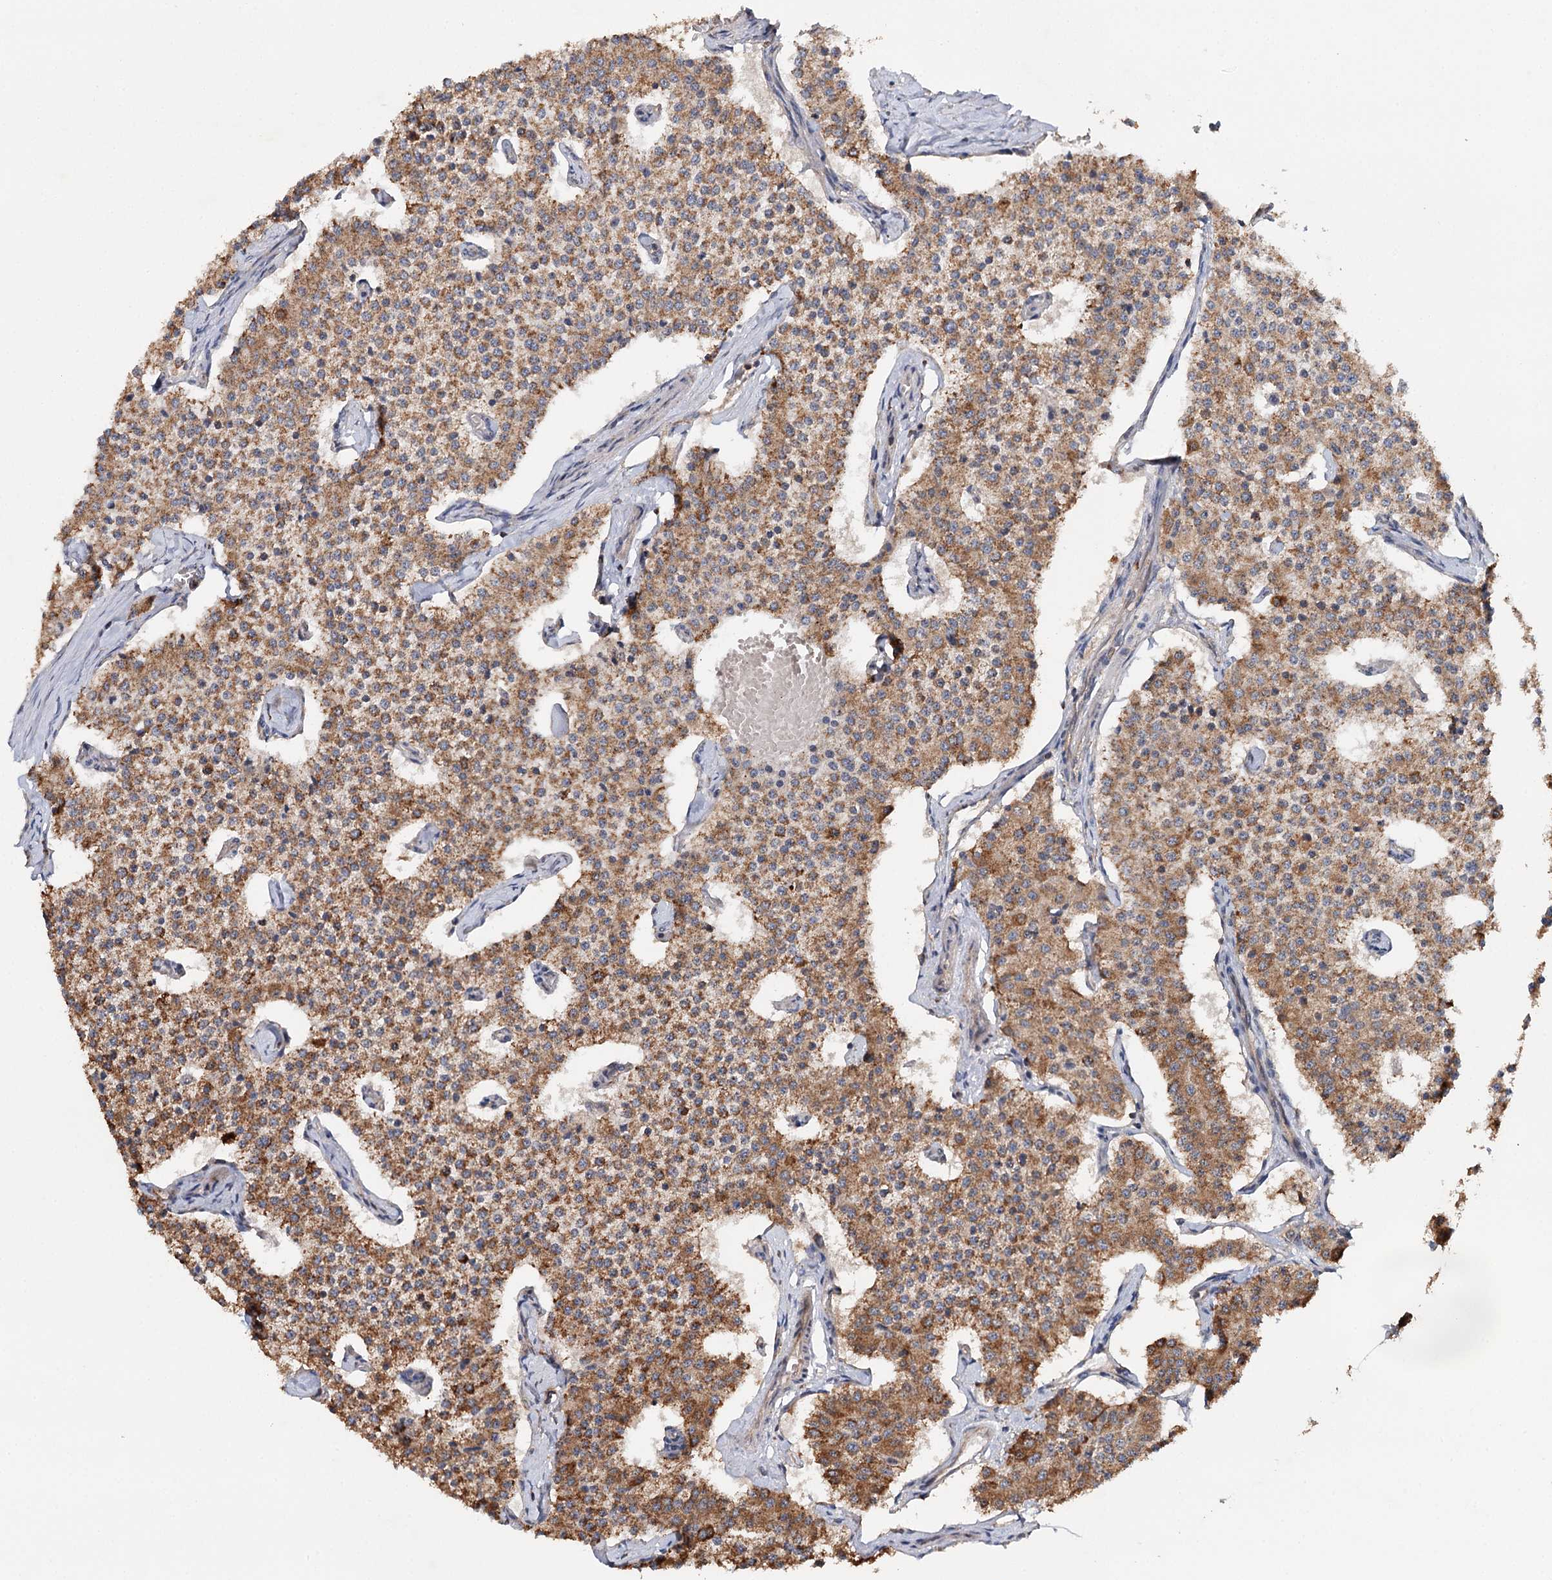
{"staining": {"intensity": "moderate", "quantity": ">75%", "location": "cytoplasmic/membranous"}, "tissue": "carcinoid", "cell_type": "Tumor cells", "image_type": "cancer", "snomed": [{"axis": "morphology", "description": "Carcinoid, malignant, NOS"}, {"axis": "topography", "description": "Colon"}], "caption": "Carcinoid (malignant) stained for a protein exhibits moderate cytoplasmic/membranous positivity in tumor cells. The staining is performed using DAB (3,3'-diaminobenzidine) brown chromogen to label protein expression. The nuclei are counter-stained blue using hematoxylin.", "gene": "PIK3CB", "patient": {"sex": "female", "age": 52}}